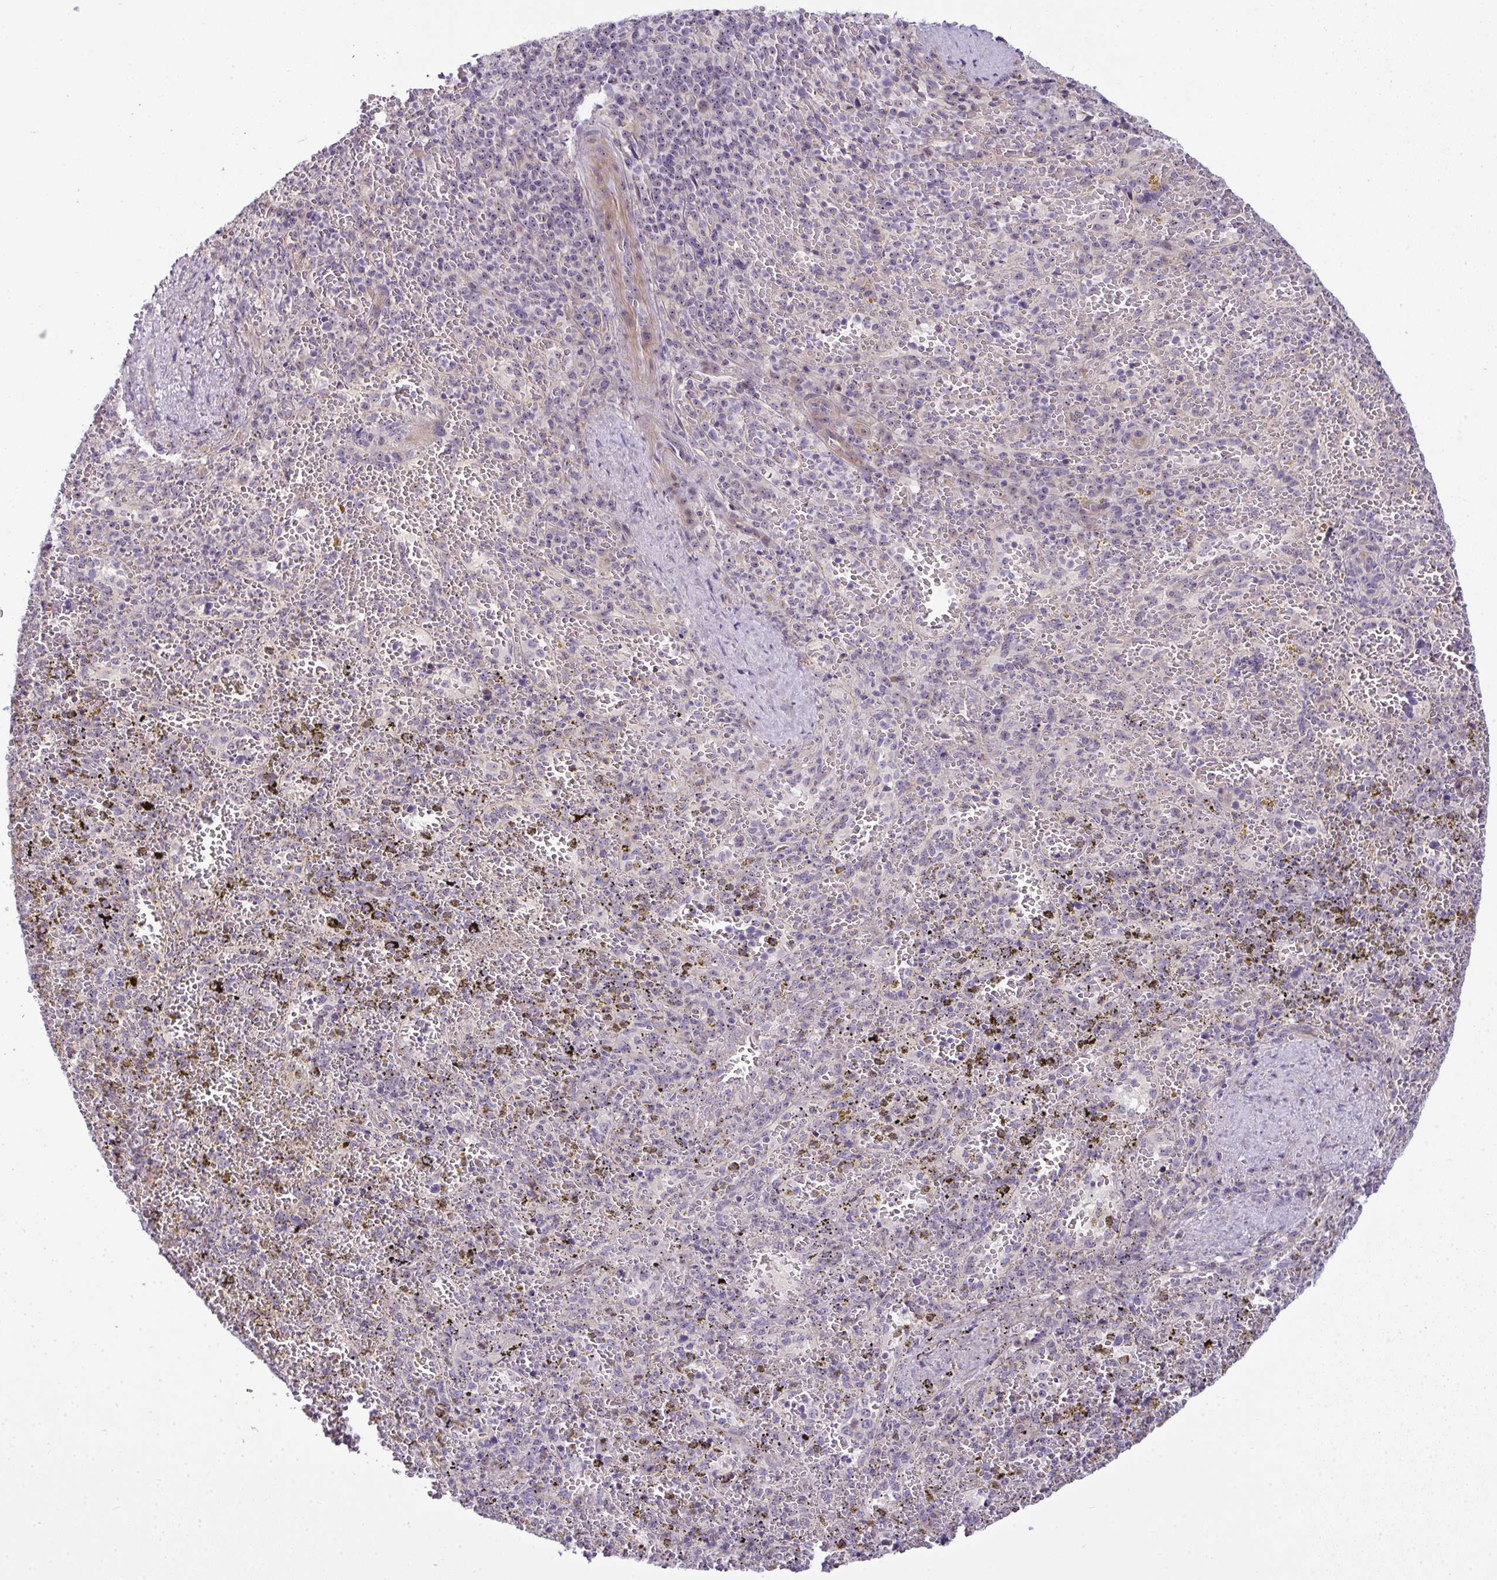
{"staining": {"intensity": "negative", "quantity": "none", "location": "none"}, "tissue": "spleen", "cell_type": "Cells in red pulp", "image_type": "normal", "snomed": [{"axis": "morphology", "description": "Normal tissue, NOS"}, {"axis": "topography", "description": "Spleen"}], "caption": "Immunohistochemistry histopathology image of unremarkable human spleen stained for a protein (brown), which displays no positivity in cells in red pulp.", "gene": "NT5C1A", "patient": {"sex": "female", "age": 50}}